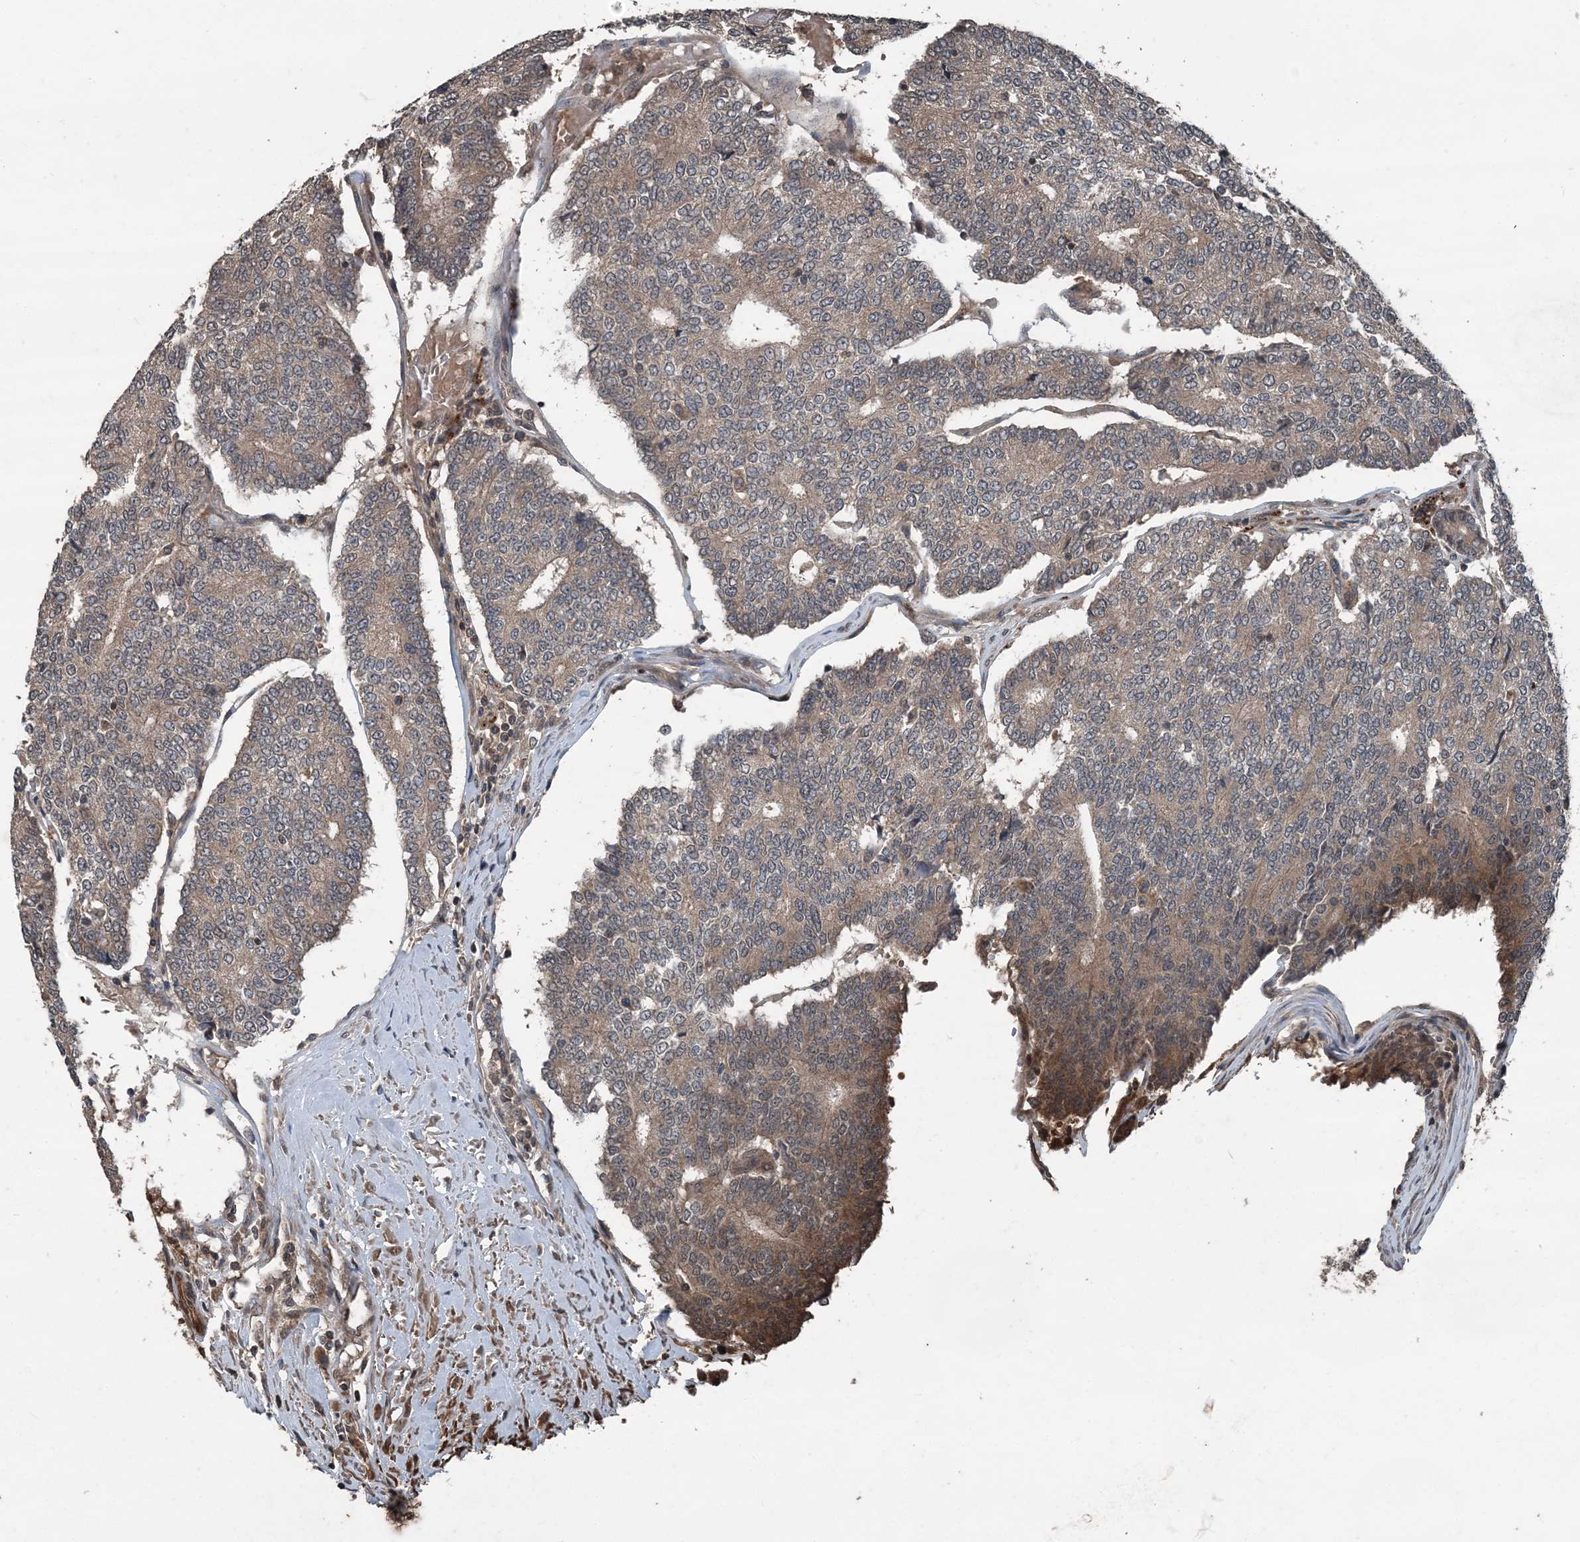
{"staining": {"intensity": "weak", "quantity": "25%-75%", "location": "cytoplasmic/membranous"}, "tissue": "prostate cancer", "cell_type": "Tumor cells", "image_type": "cancer", "snomed": [{"axis": "morphology", "description": "Normal tissue, NOS"}, {"axis": "morphology", "description": "Adenocarcinoma, High grade"}, {"axis": "topography", "description": "Prostate"}, {"axis": "topography", "description": "Seminal veicle"}], "caption": "Immunohistochemistry (IHC) of prostate high-grade adenocarcinoma reveals low levels of weak cytoplasmic/membranous staining in approximately 25%-75% of tumor cells. (IHC, brightfield microscopy, high magnification).", "gene": "CFL1", "patient": {"sex": "male", "age": 55}}